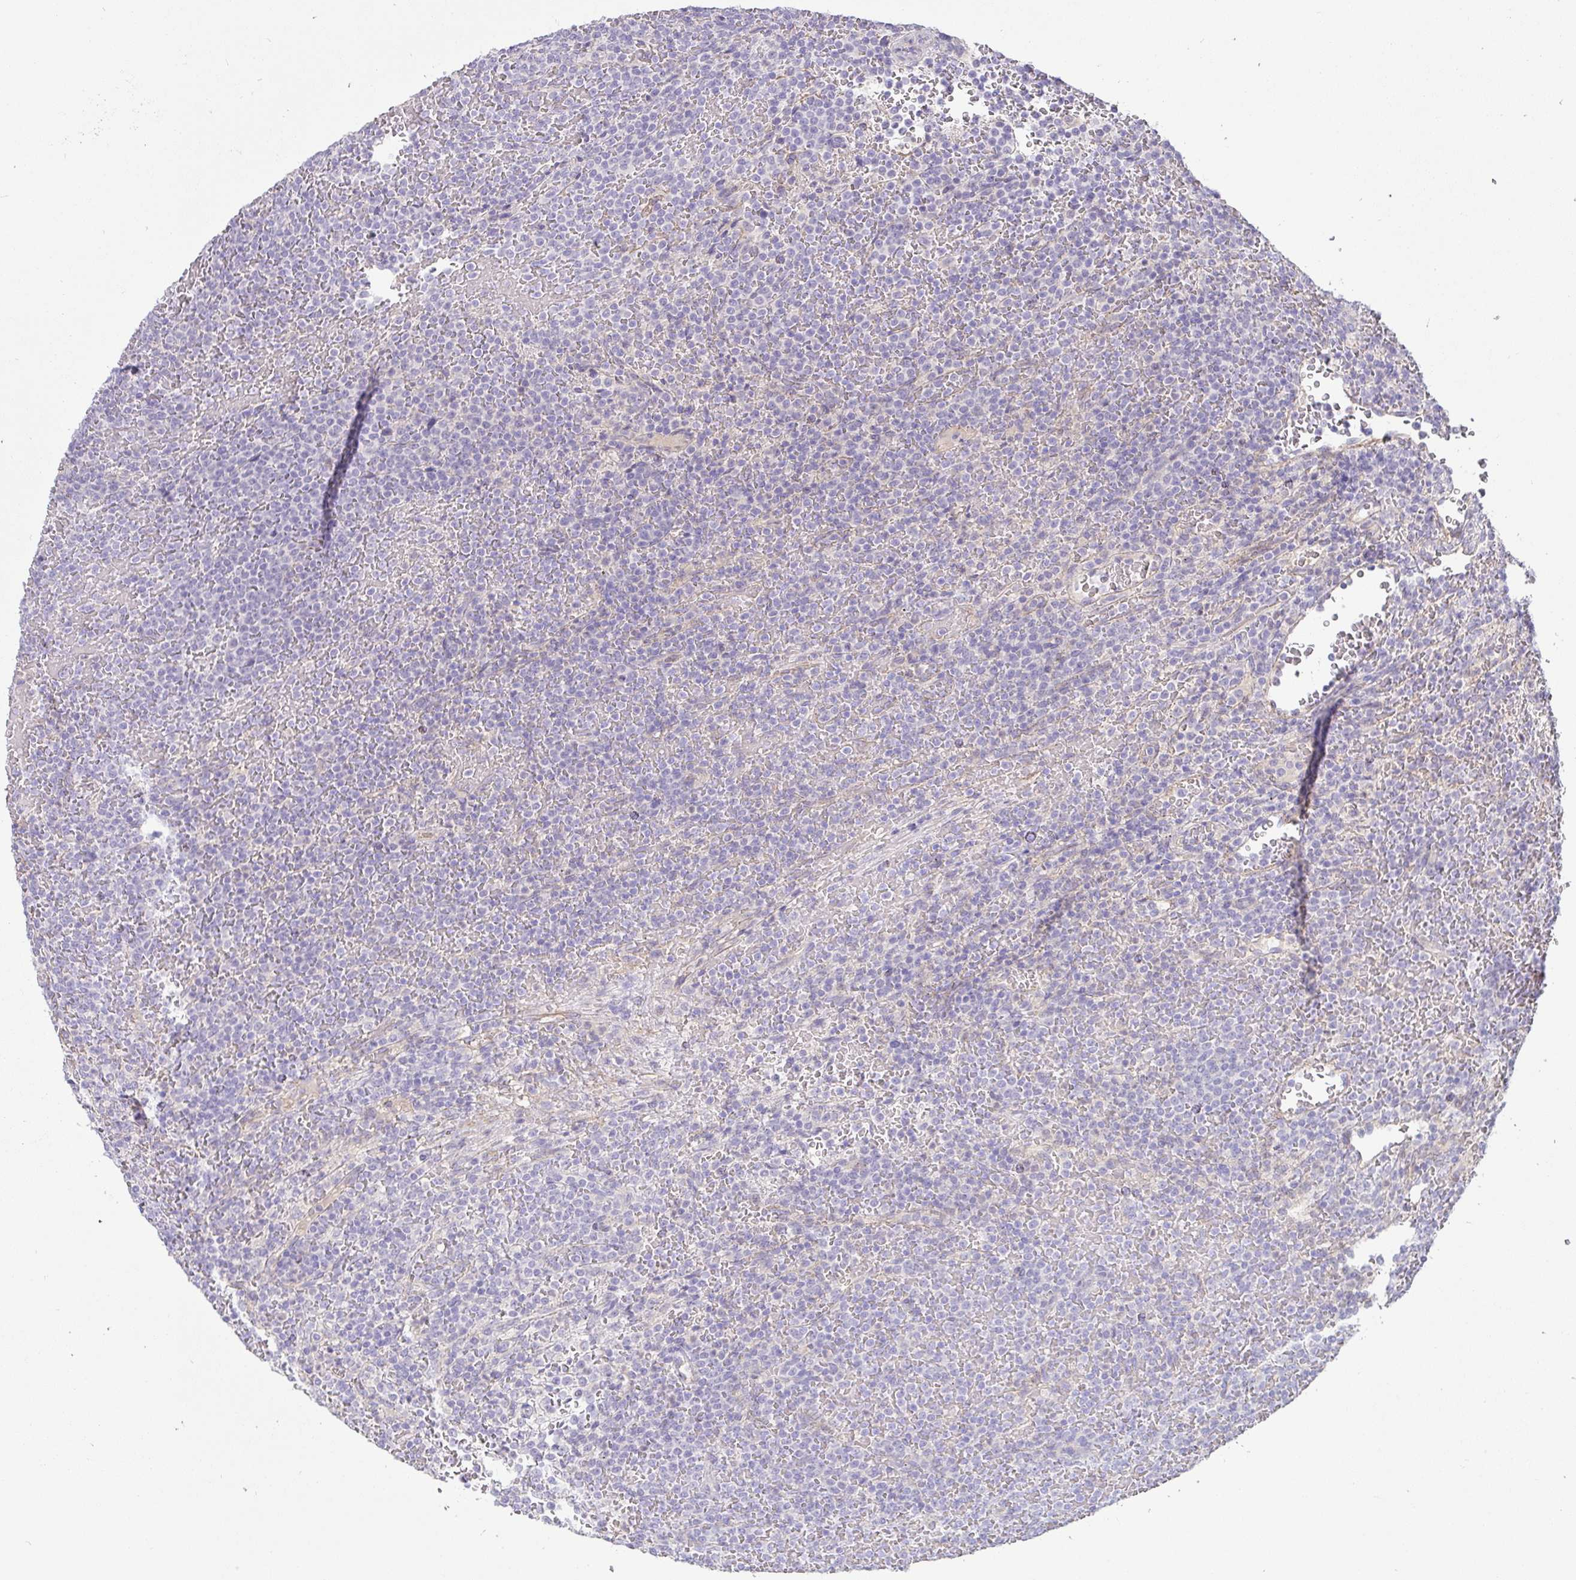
{"staining": {"intensity": "negative", "quantity": "none", "location": "none"}, "tissue": "lymphoma", "cell_type": "Tumor cells", "image_type": "cancer", "snomed": [{"axis": "morphology", "description": "Malignant lymphoma, non-Hodgkin's type, Low grade"}, {"axis": "topography", "description": "Spleen"}], "caption": "Lymphoma was stained to show a protein in brown. There is no significant staining in tumor cells. (Brightfield microscopy of DAB IHC at high magnification).", "gene": "PYGM", "patient": {"sex": "male", "age": 60}}